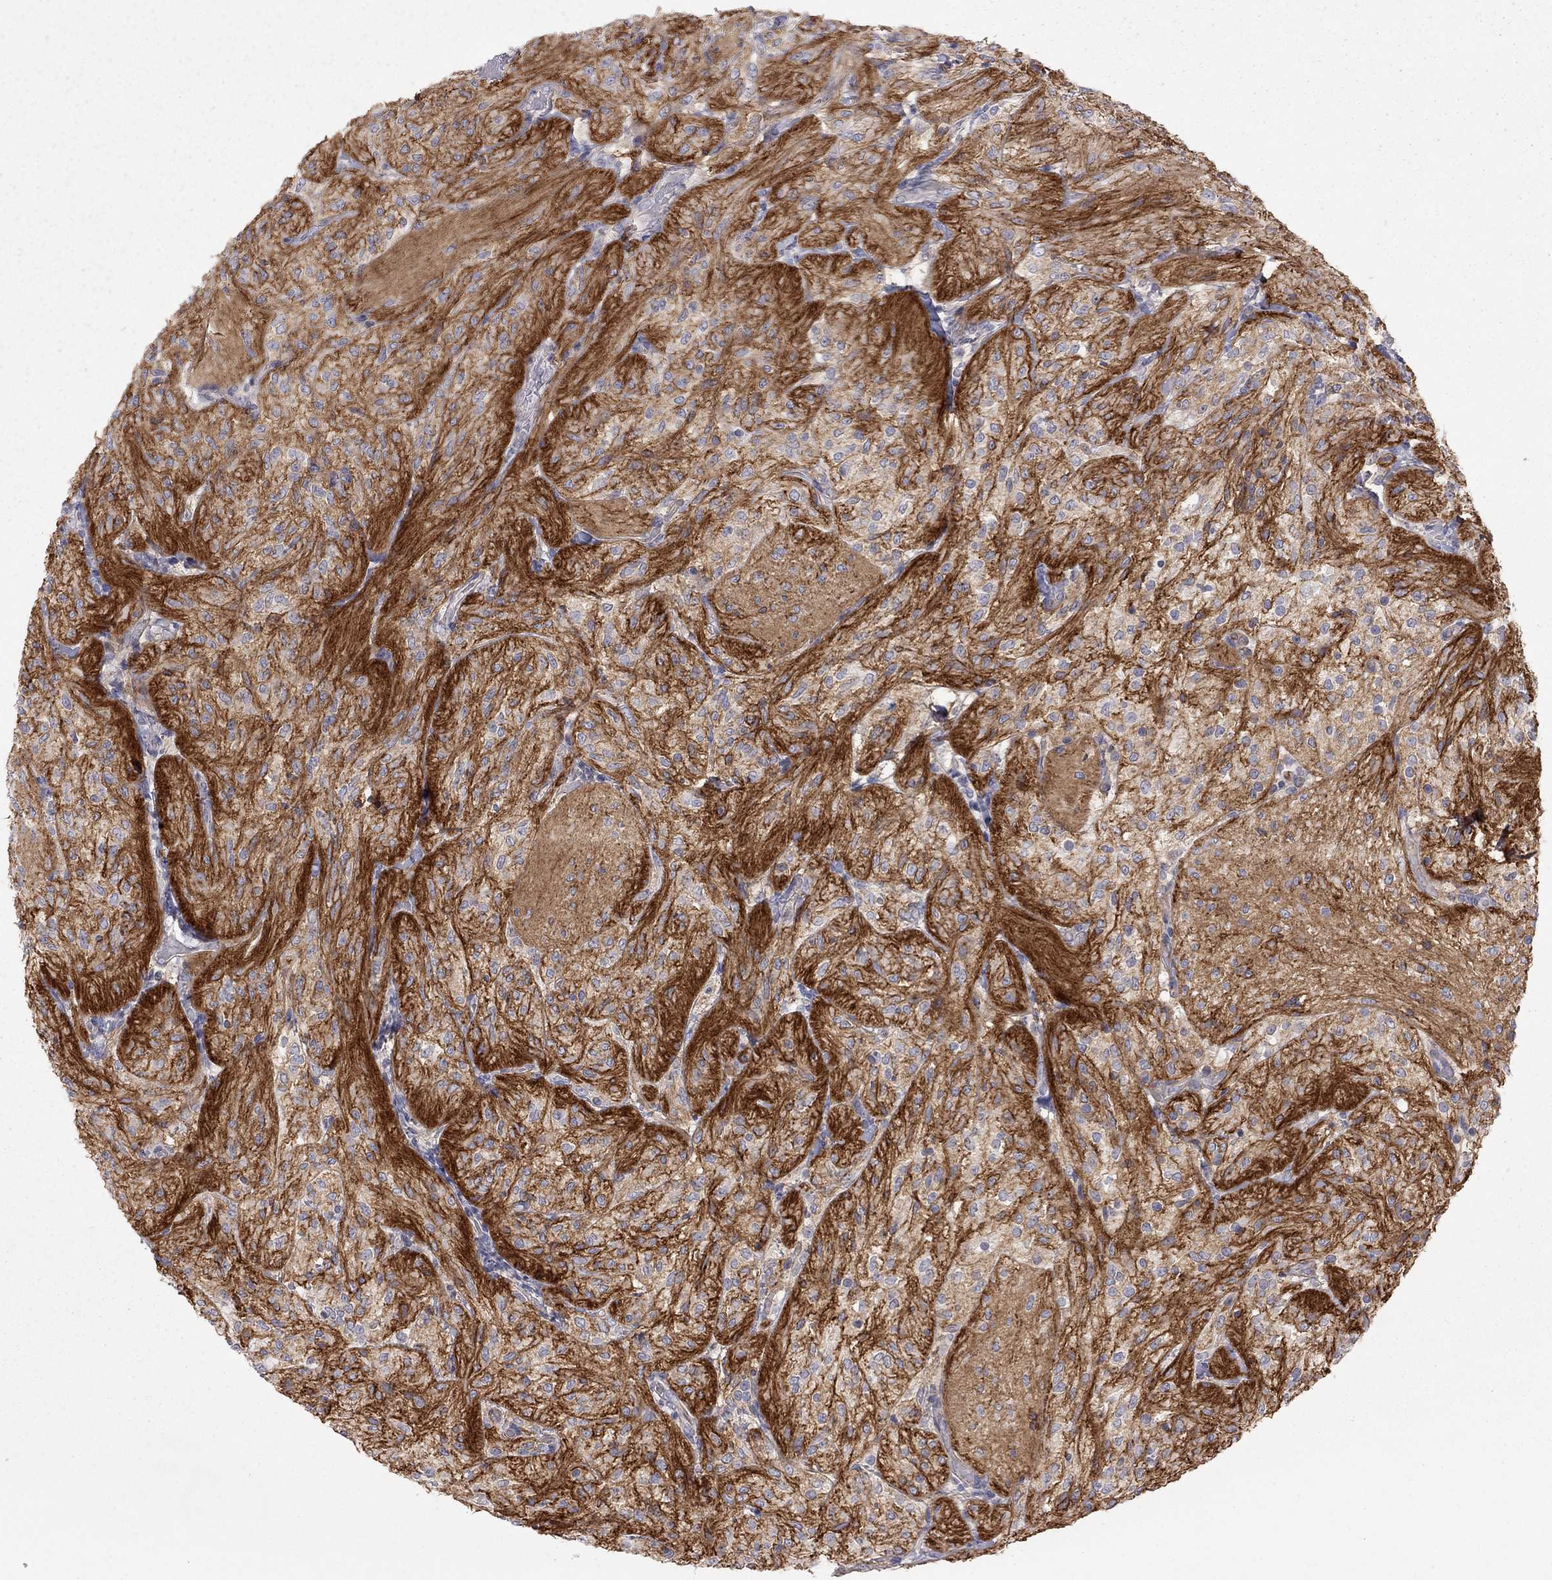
{"staining": {"intensity": "strong", "quantity": "<25%", "location": "cytoplasmic/membranous"}, "tissue": "glioma", "cell_type": "Tumor cells", "image_type": "cancer", "snomed": [{"axis": "morphology", "description": "Glioma, malignant, Low grade"}, {"axis": "topography", "description": "Brain"}], "caption": "About <25% of tumor cells in human glioma show strong cytoplasmic/membranous protein staining as visualized by brown immunohistochemical staining.", "gene": "GPRC5B", "patient": {"sex": "male", "age": 3}}